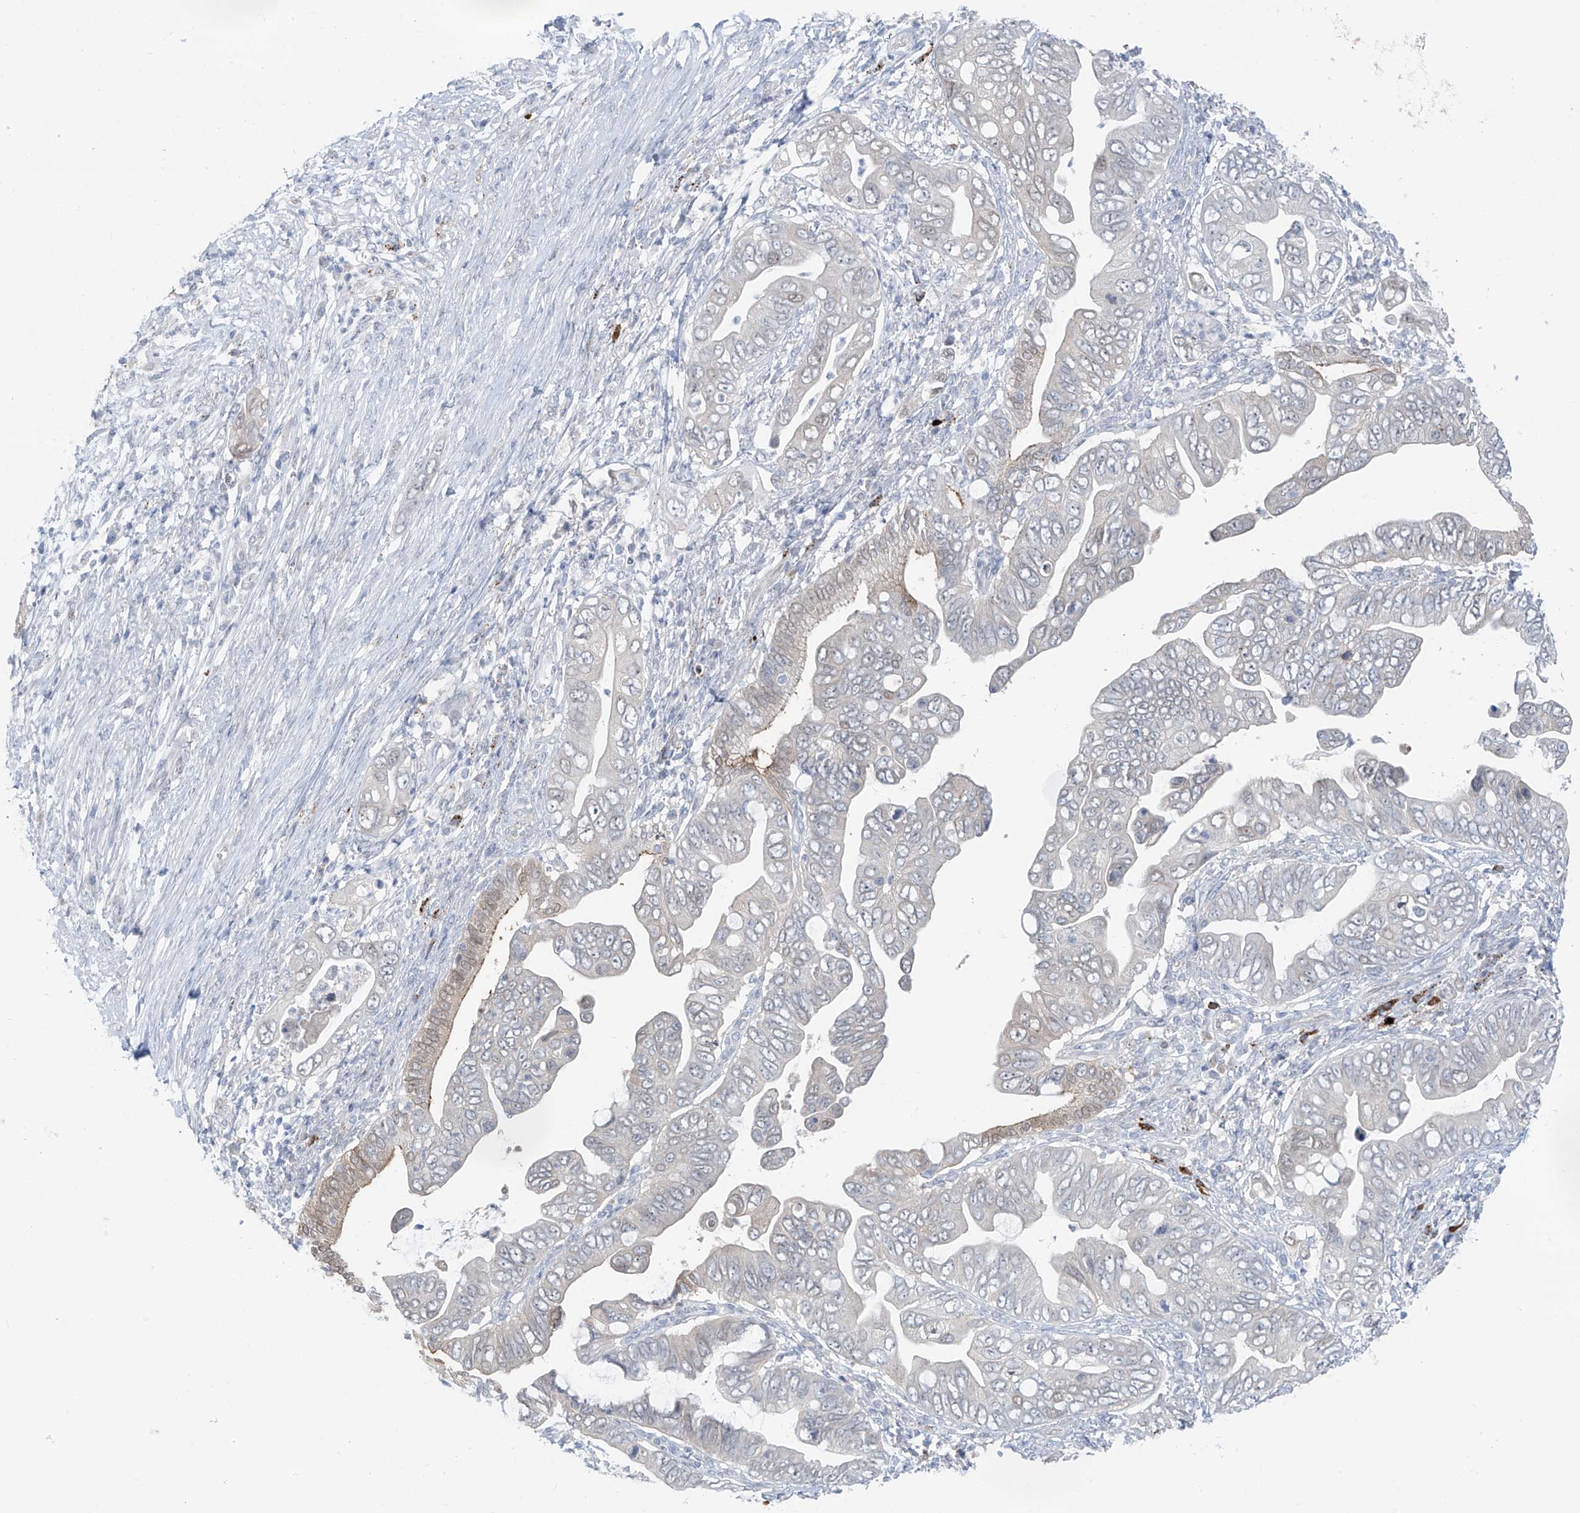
{"staining": {"intensity": "negative", "quantity": "none", "location": "none"}, "tissue": "pancreatic cancer", "cell_type": "Tumor cells", "image_type": "cancer", "snomed": [{"axis": "morphology", "description": "Adenocarcinoma, NOS"}, {"axis": "topography", "description": "Pancreas"}], "caption": "Immunohistochemical staining of pancreatic cancer shows no significant positivity in tumor cells.", "gene": "ZNF793", "patient": {"sex": "male", "age": 75}}